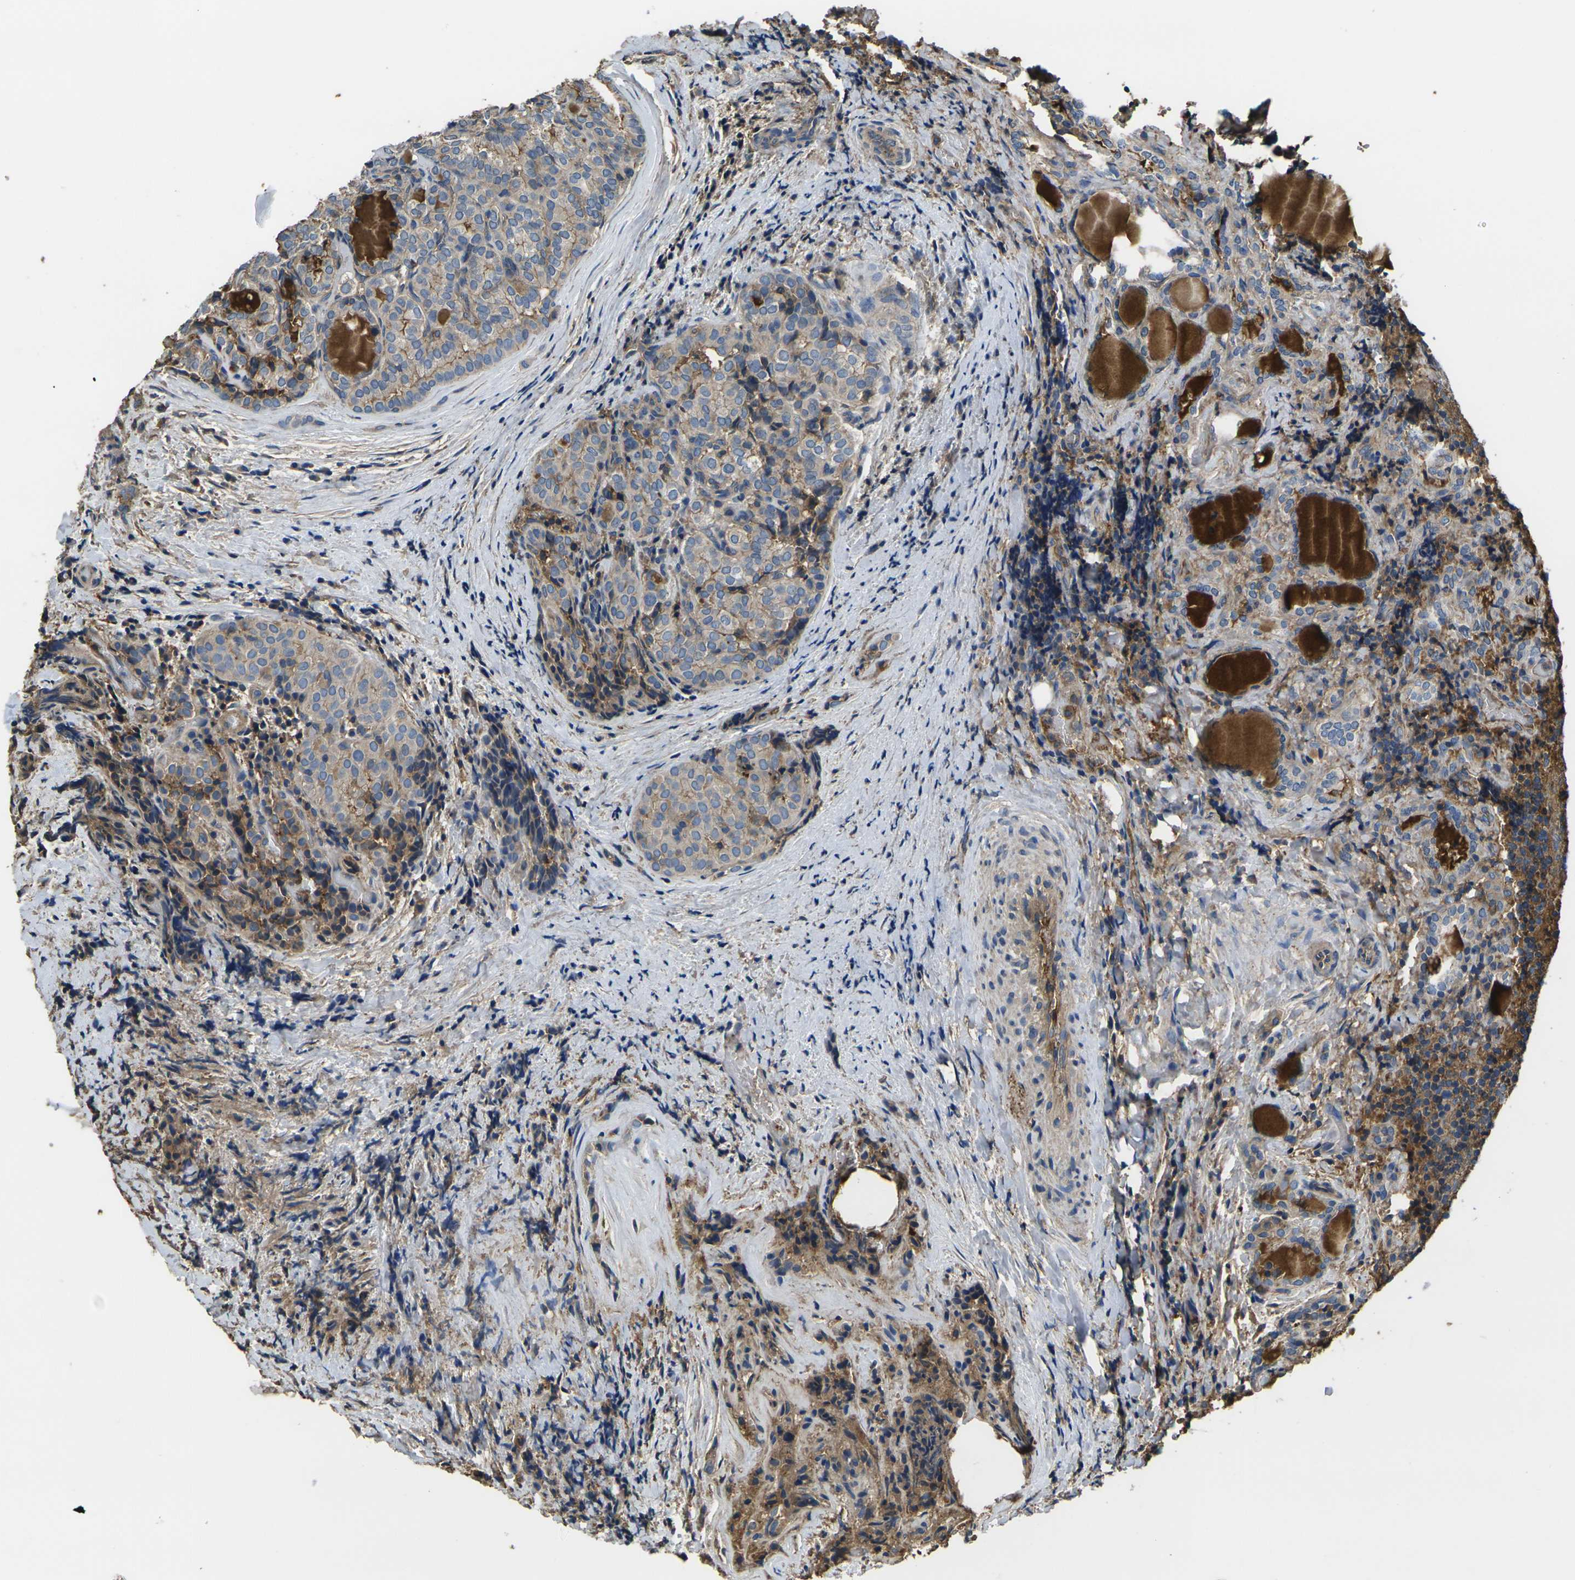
{"staining": {"intensity": "weak", "quantity": ">75%", "location": "cytoplasmic/membranous"}, "tissue": "thyroid cancer", "cell_type": "Tumor cells", "image_type": "cancer", "snomed": [{"axis": "morphology", "description": "Normal tissue, NOS"}, {"axis": "morphology", "description": "Papillary adenocarcinoma, NOS"}, {"axis": "topography", "description": "Thyroid gland"}], "caption": "Protein staining of papillary adenocarcinoma (thyroid) tissue shows weak cytoplasmic/membranous staining in about >75% of tumor cells.", "gene": "HSPG2", "patient": {"sex": "female", "age": 30}}